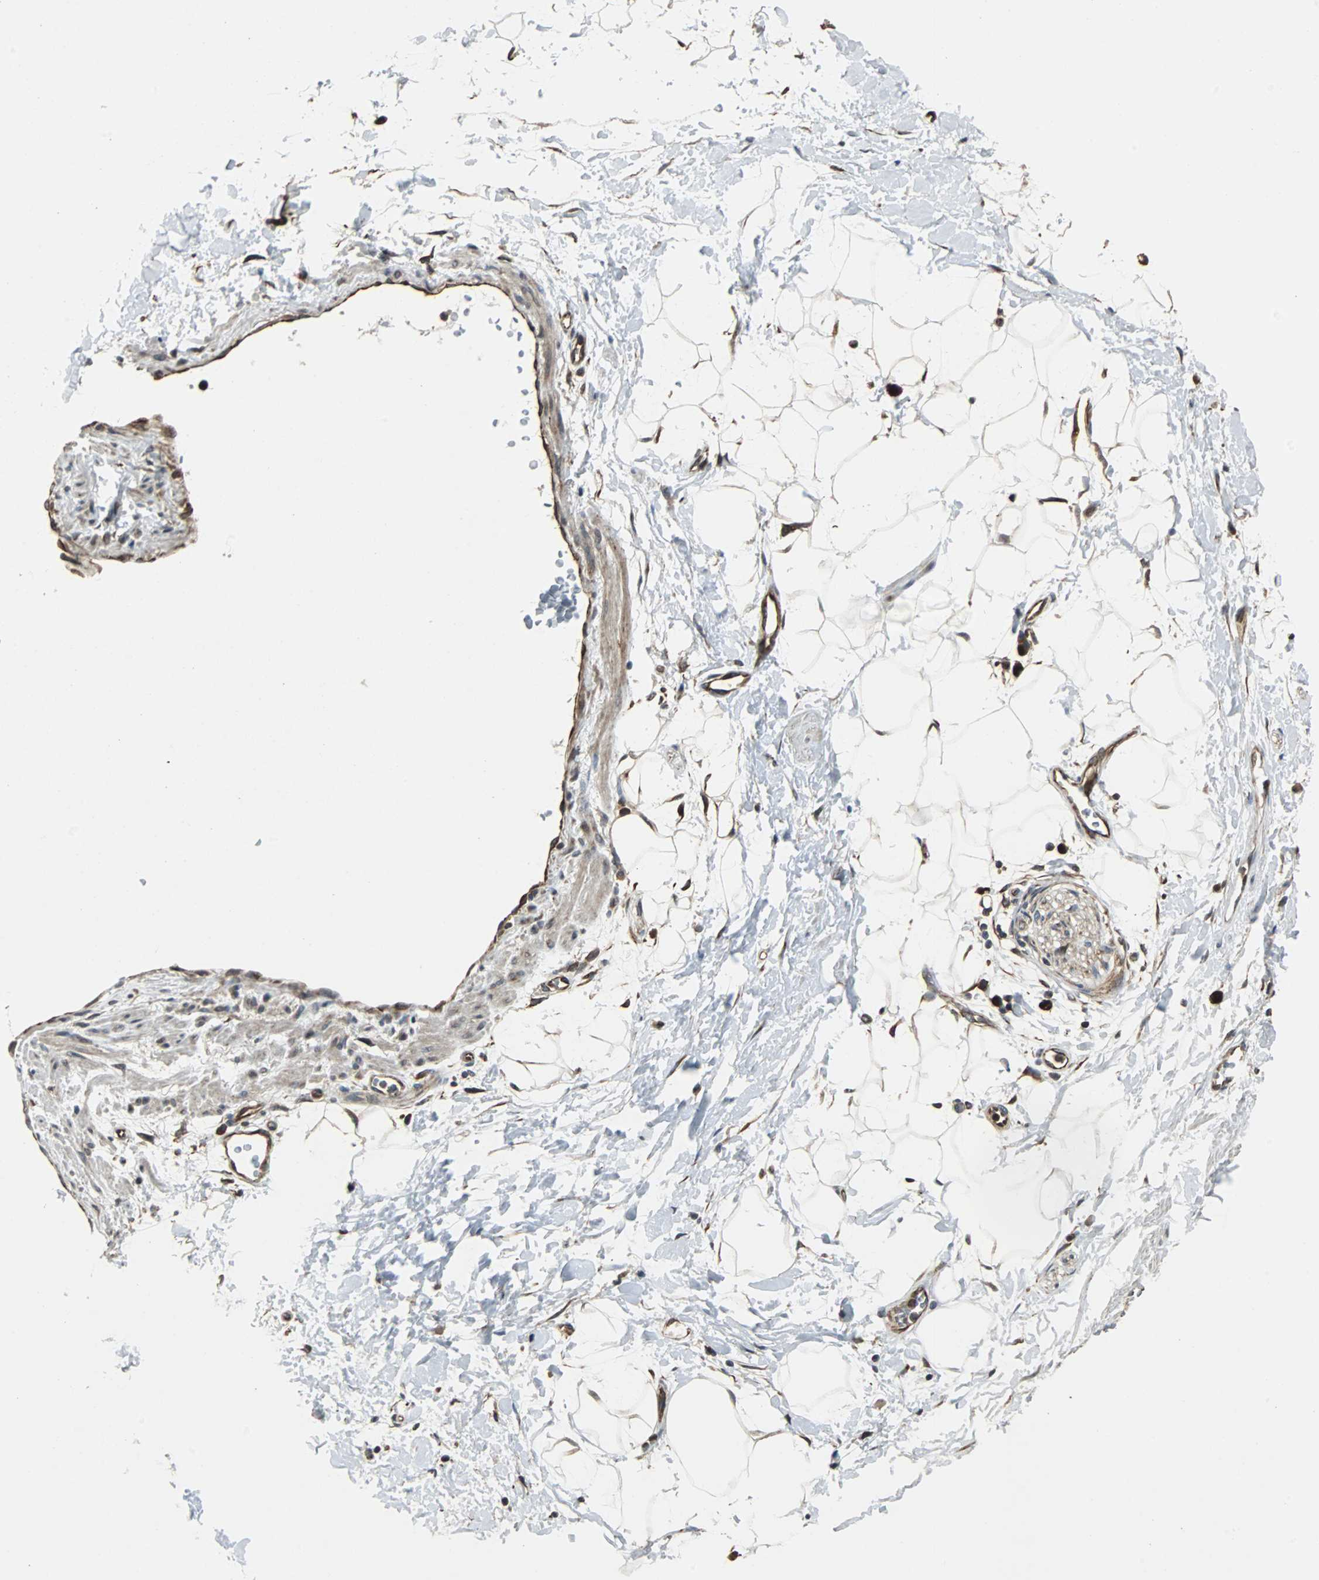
{"staining": {"intensity": "moderate", "quantity": "25%-75%", "location": "cytoplasmic/membranous"}, "tissue": "adipose tissue", "cell_type": "Adipocytes", "image_type": "normal", "snomed": [{"axis": "morphology", "description": "Normal tissue, NOS"}, {"axis": "topography", "description": "Soft tissue"}], "caption": "Moderate cytoplasmic/membranous protein positivity is appreciated in about 25%-75% of adipocytes in adipose tissue. (DAB = brown stain, brightfield microscopy at high magnification).", "gene": "CHP1", "patient": {"sex": "male", "age": 72}}